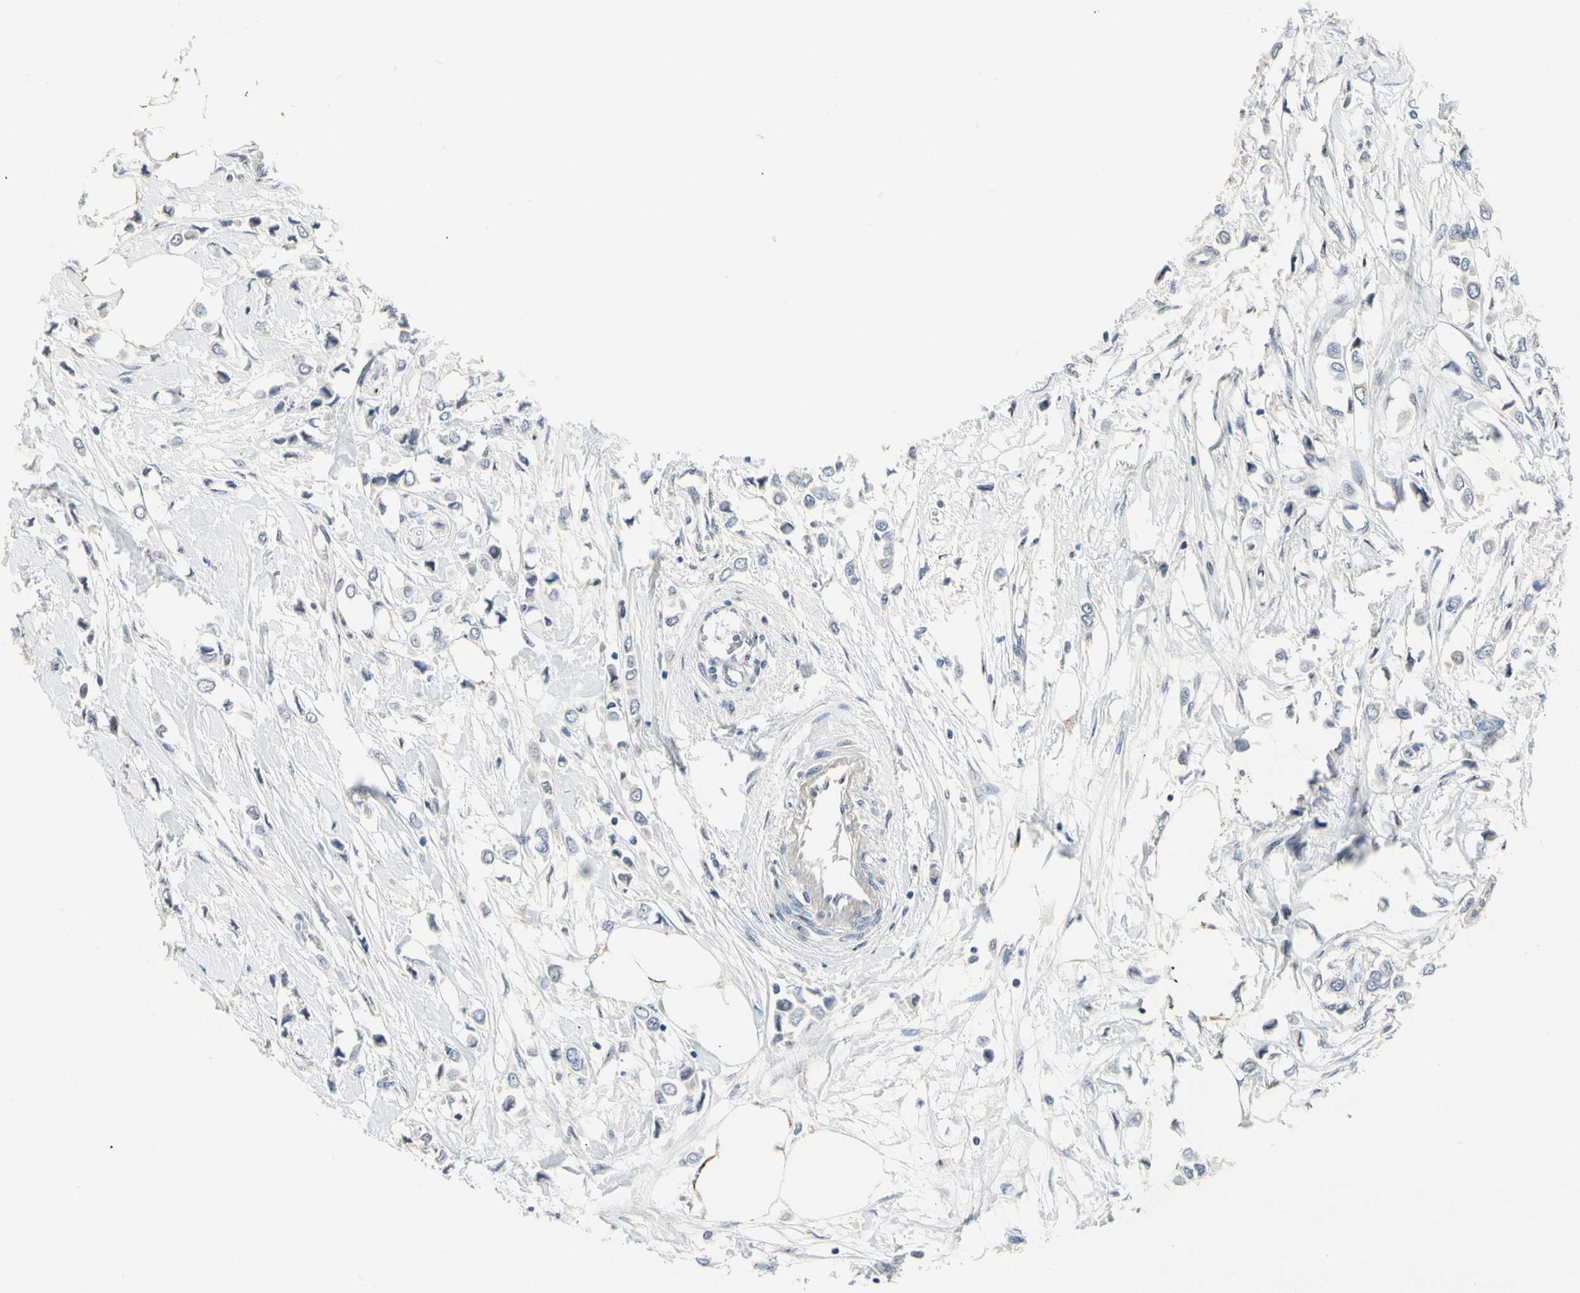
{"staining": {"intensity": "negative", "quantity": "none", "location": "none"}, "tissue": "breast cancer", "cell_type": "Tumor cells", "image_type": "cancer", "snomed": [{"axis": "morphology", "description": "Lobular carcinoma"}, {"axis": "topography", "description": "Breast"}], "caption": "A high-resolution micrograph shows immunohistochemistry staining of breast cancer, which reveals no significant positivity in tumor cells.", "gene": "NFASC", "patient": {"sex": "female", "age": 51}}